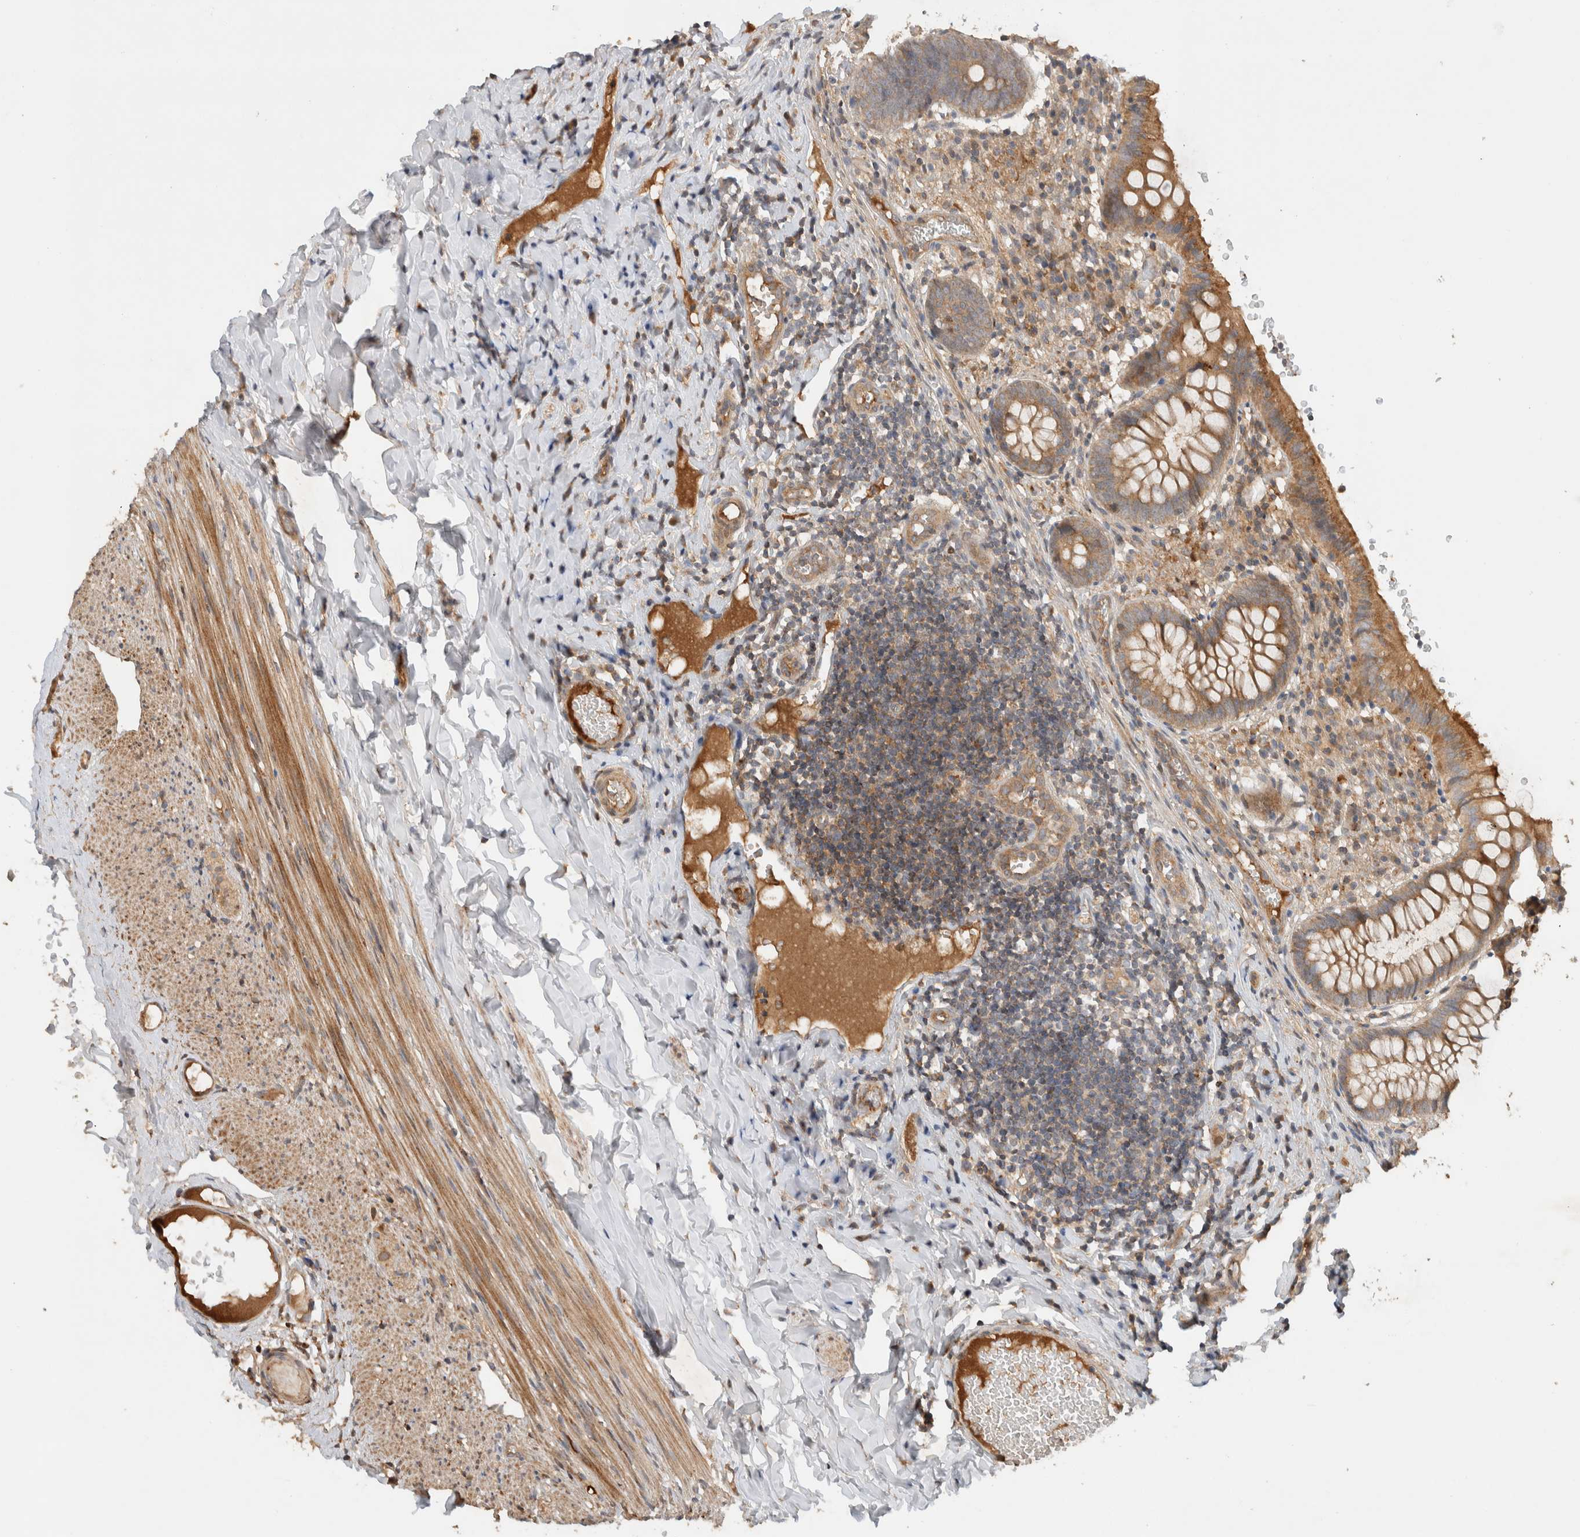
{"staining": {"intensity": "moderate", "quantity": ">75%", "location": "cytoplasmic/membranous"}, "tissue": "appendix", "cell_type": "Glandular cells", "image_type": "normal", "snomed": [{"axis": "morphology", "description": "Normal tissue, NOS"}, {"axis": "topography", "description": "Appendix"}], "caption": "Protein expression analysis of unremarkable appendix displays moderate cytoplasmic/membranous expression in about >75% of glandular cells.", "gene": "ARMC9", "patient": {"sex": "male", "age": 8}}